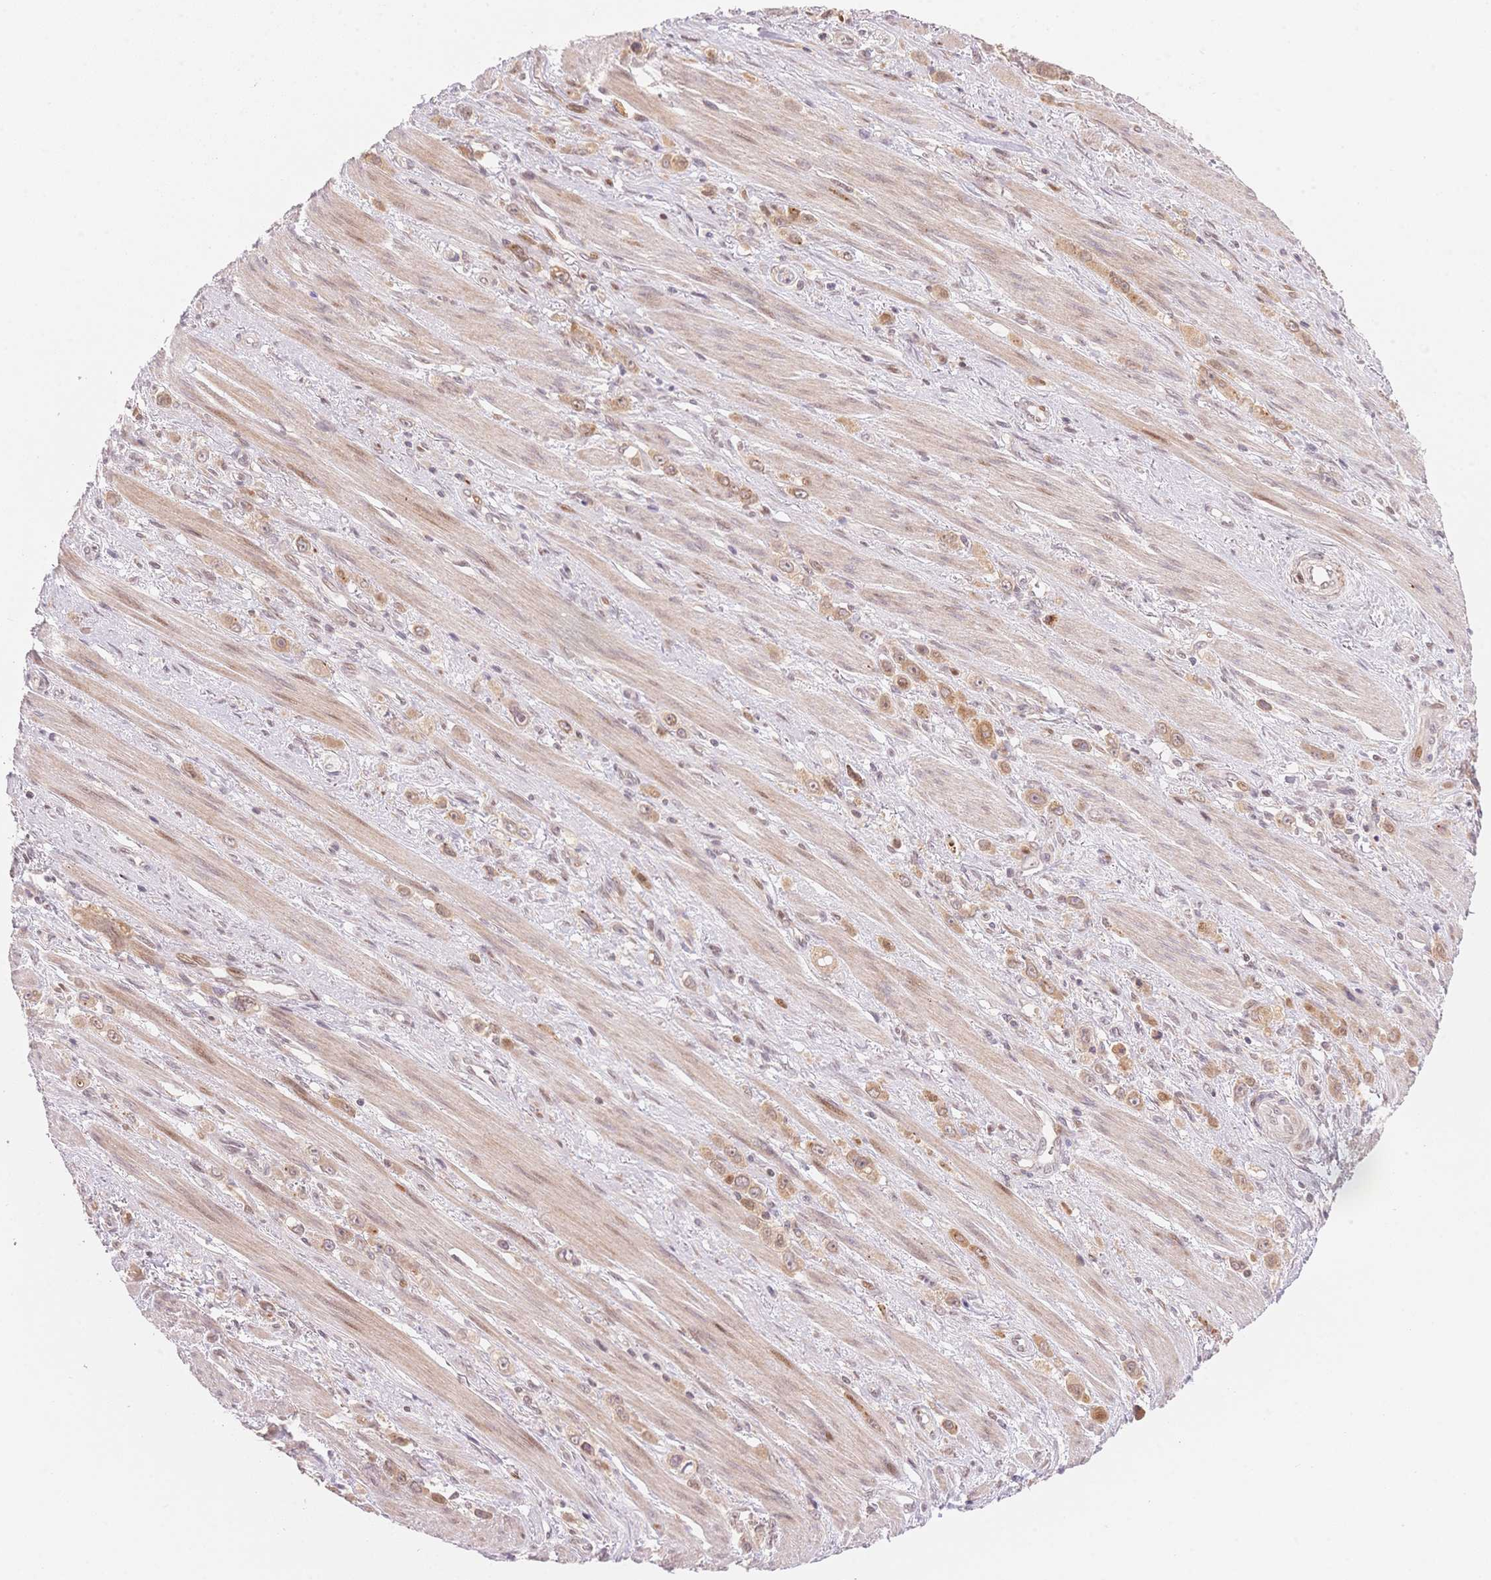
{"staining": {"intensity": "weak", "quantity": ">75%", "location": "cytoplasmic/membranous"}, "tissue": "stomach cancer", "cell_type": "Tumor cells", "image_type": "cancer", "snomed": [{"axis": "morphology", "description": "Adenocarcinoma, NOS"}, {"axis": "topography", "description": "Stomach, upper"}], "caption": "The histopathology image displays a brown stain indicating the presence of a protein in the cytoplasmic/membranous of tumor cells in stomach cancer (adenocarcinoma). The protein of interest is stained brown, and the nuclei are stained in blue (DAB IHC with brightfield microscopy, high magnification).", "gene": "STK39", "patient": {"sex": "male", "age": 75}}